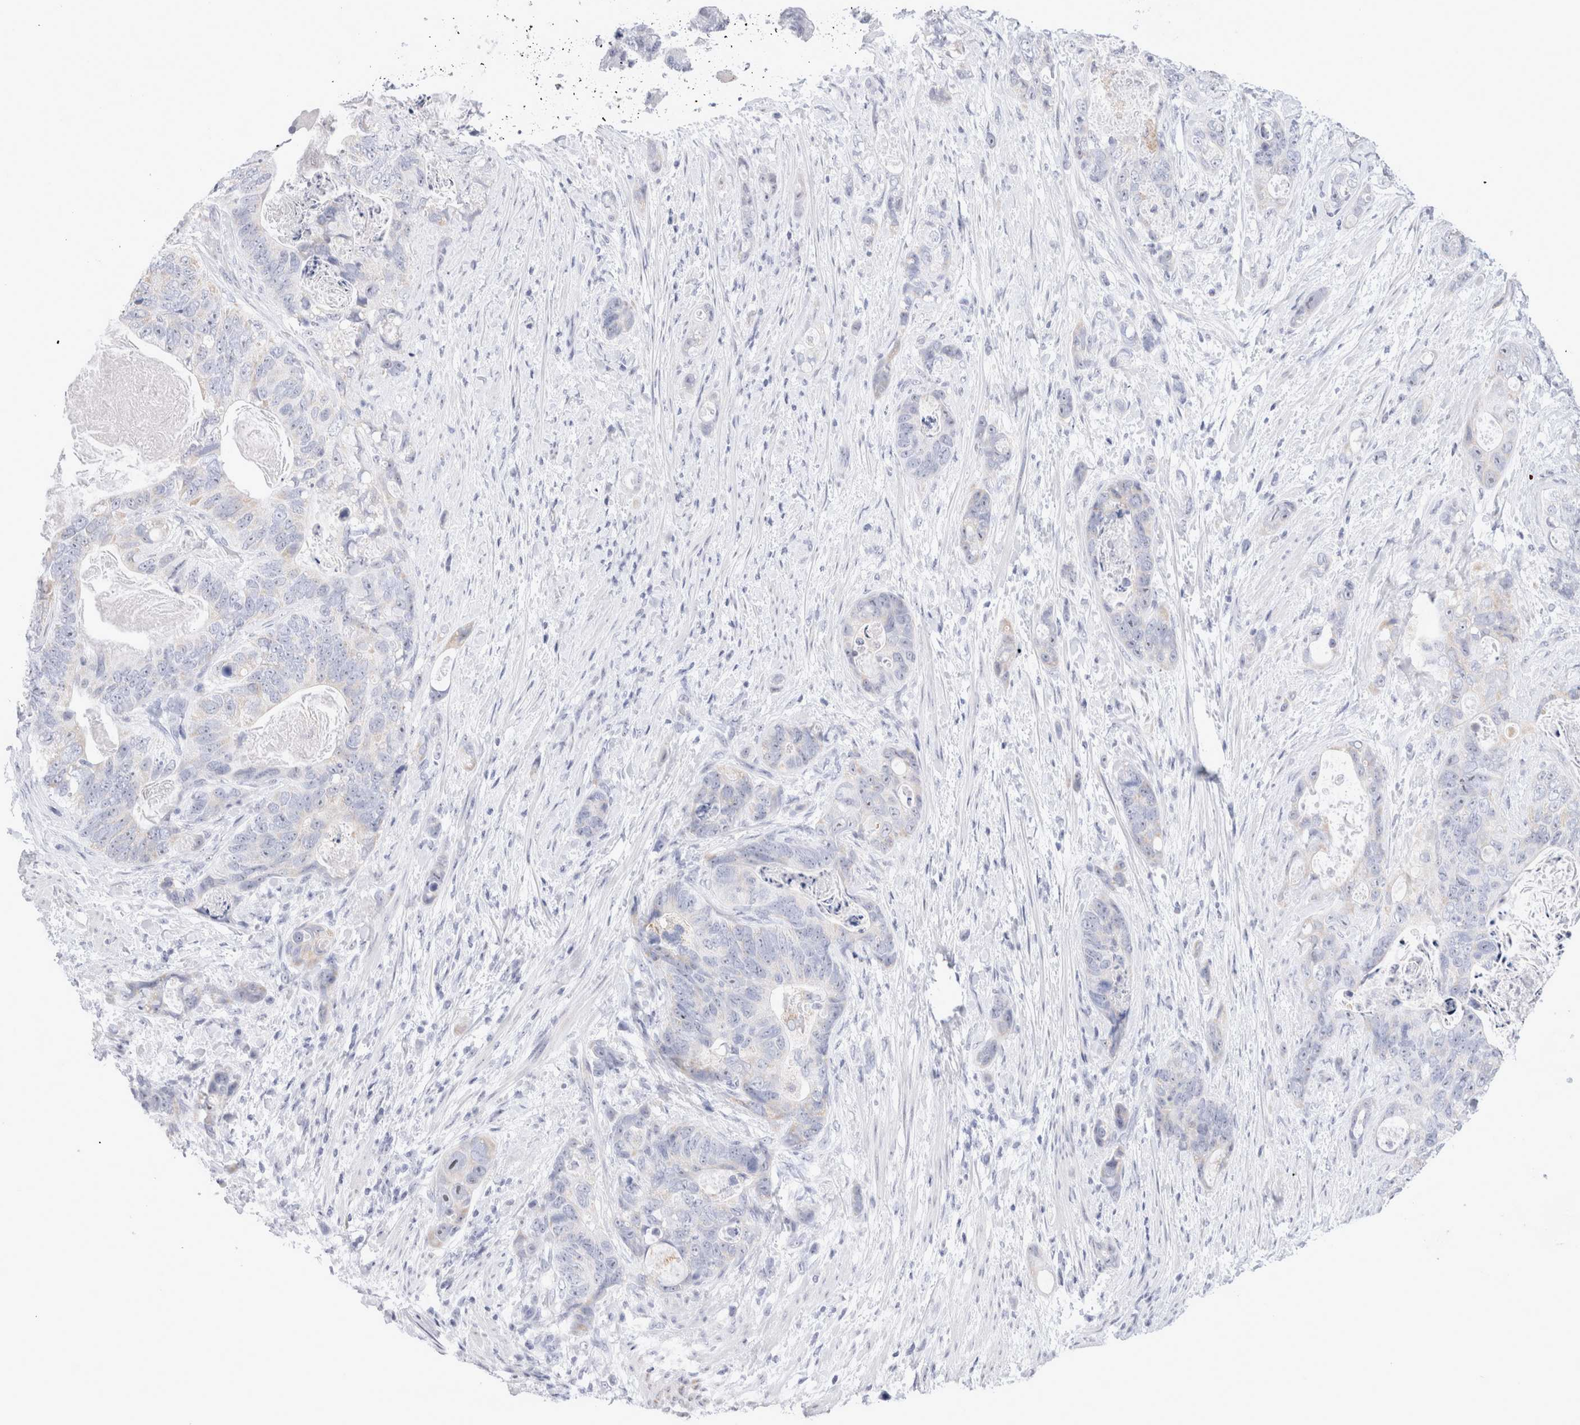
{"staining": {"intensity": "negative", "quantity": "none", "location": "none"}, "tissue": "stomach cancer", "cell_type": "Tumor cells", "image_type": "cancer", "snomed": [{"axis": "morphology", "description": "Normal tissue, NOS"}, {"axis": "morphology", "description": "Adenocarcinoma, NOS"}, {"axis": "topography", "description": "Stomach"}], "caption": "This is an IHC image of human stomach cancer. There is no expression in tumor cells.", "gene": "MUC15", "patient": {"sex": "female", "age": 89}}